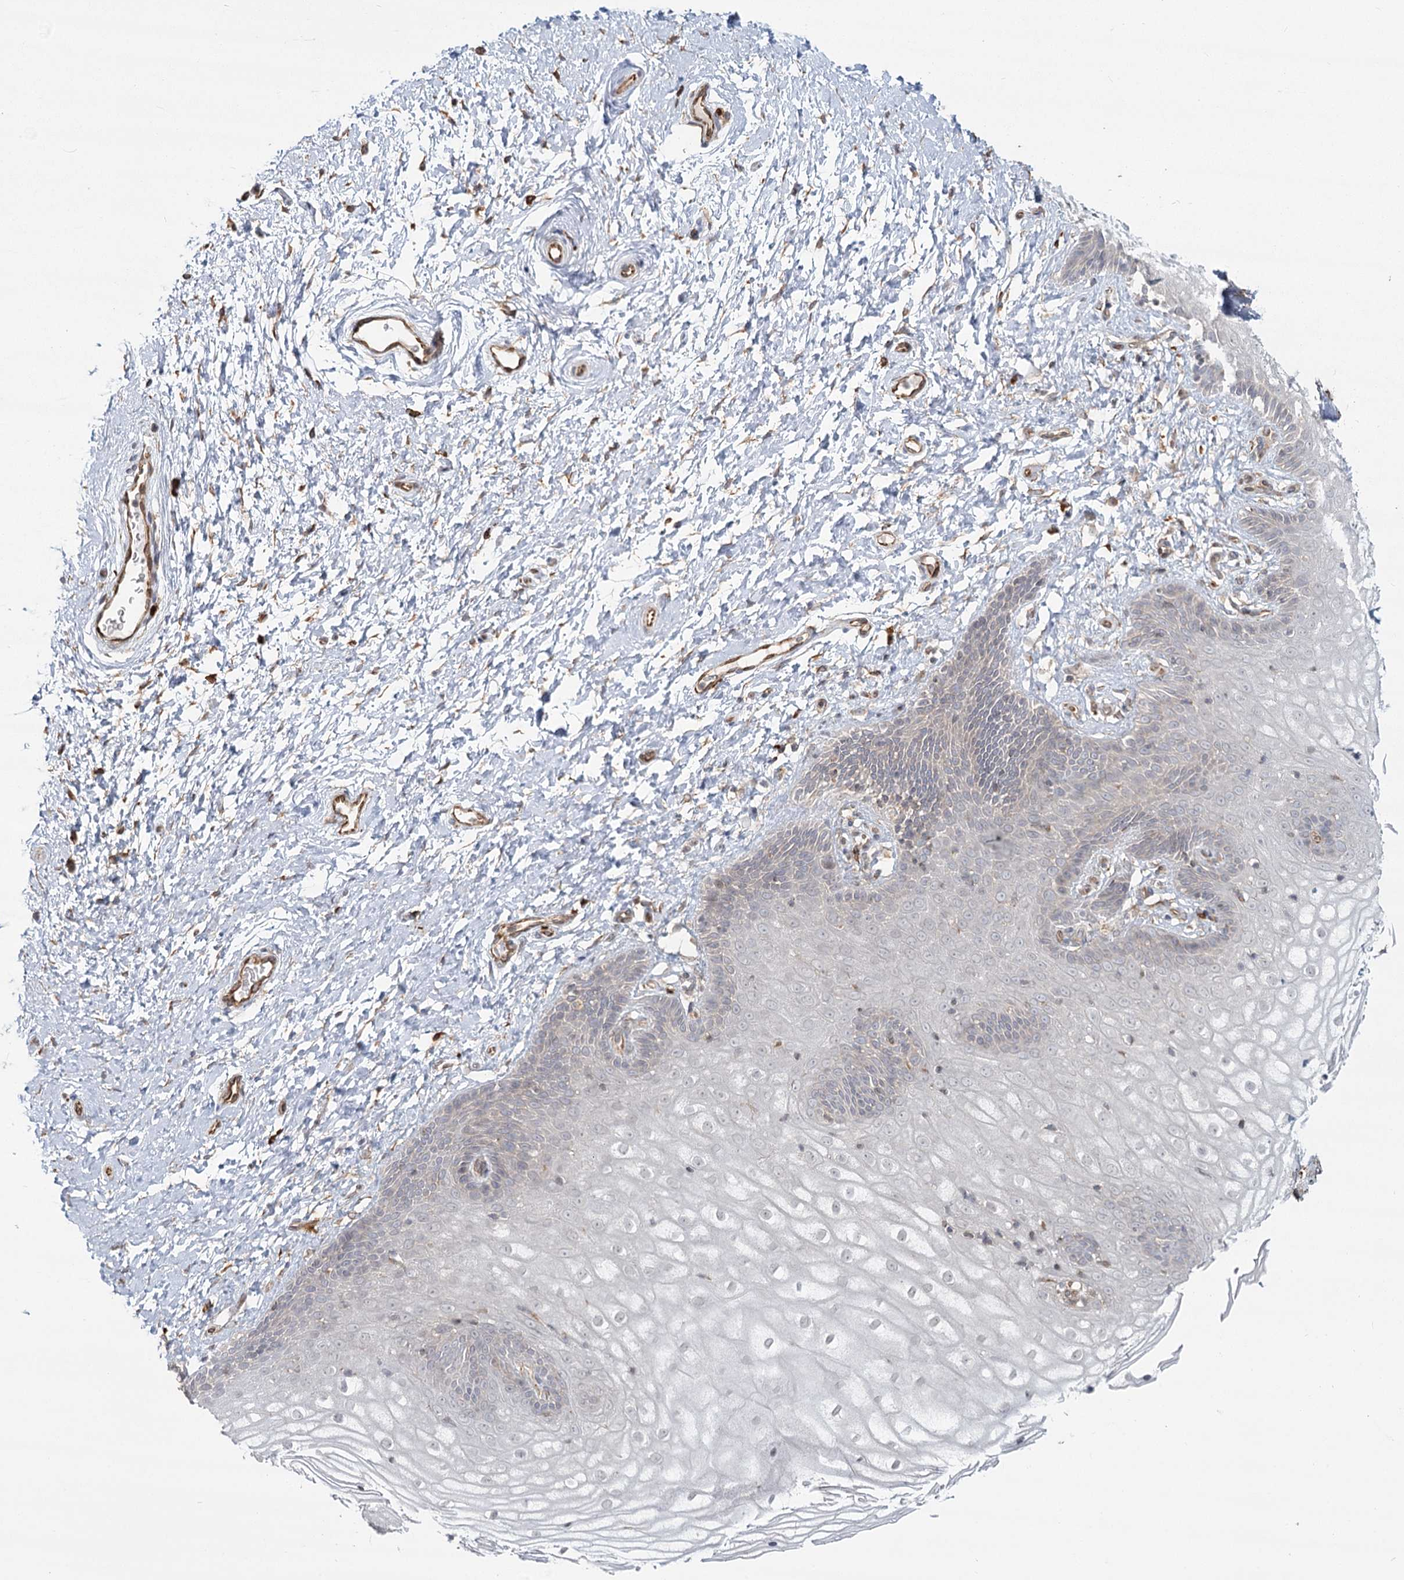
{"staining": {"intensity": "moderate", "quantity": "<25%", "location": "nuclear"}, "tissue": "vagina", "cell_type": "Squamous epithelial cells", "image_type": "normal", "snomed": [{"axis": "morphology", "description": "Normal tissue, NOS"}, {"axis": "topography", "description": "Vagina"}, {"axis": "topography", "description": "Cervix"}], "caption": "Immunohistochemical staining of unremarkable human vagina exhibits low levels of moderate nuclear positivity in about <25% of squamous epithelial cells.", "gene": "AP2M1", "patient": {"sex": "female", "age": 40}}